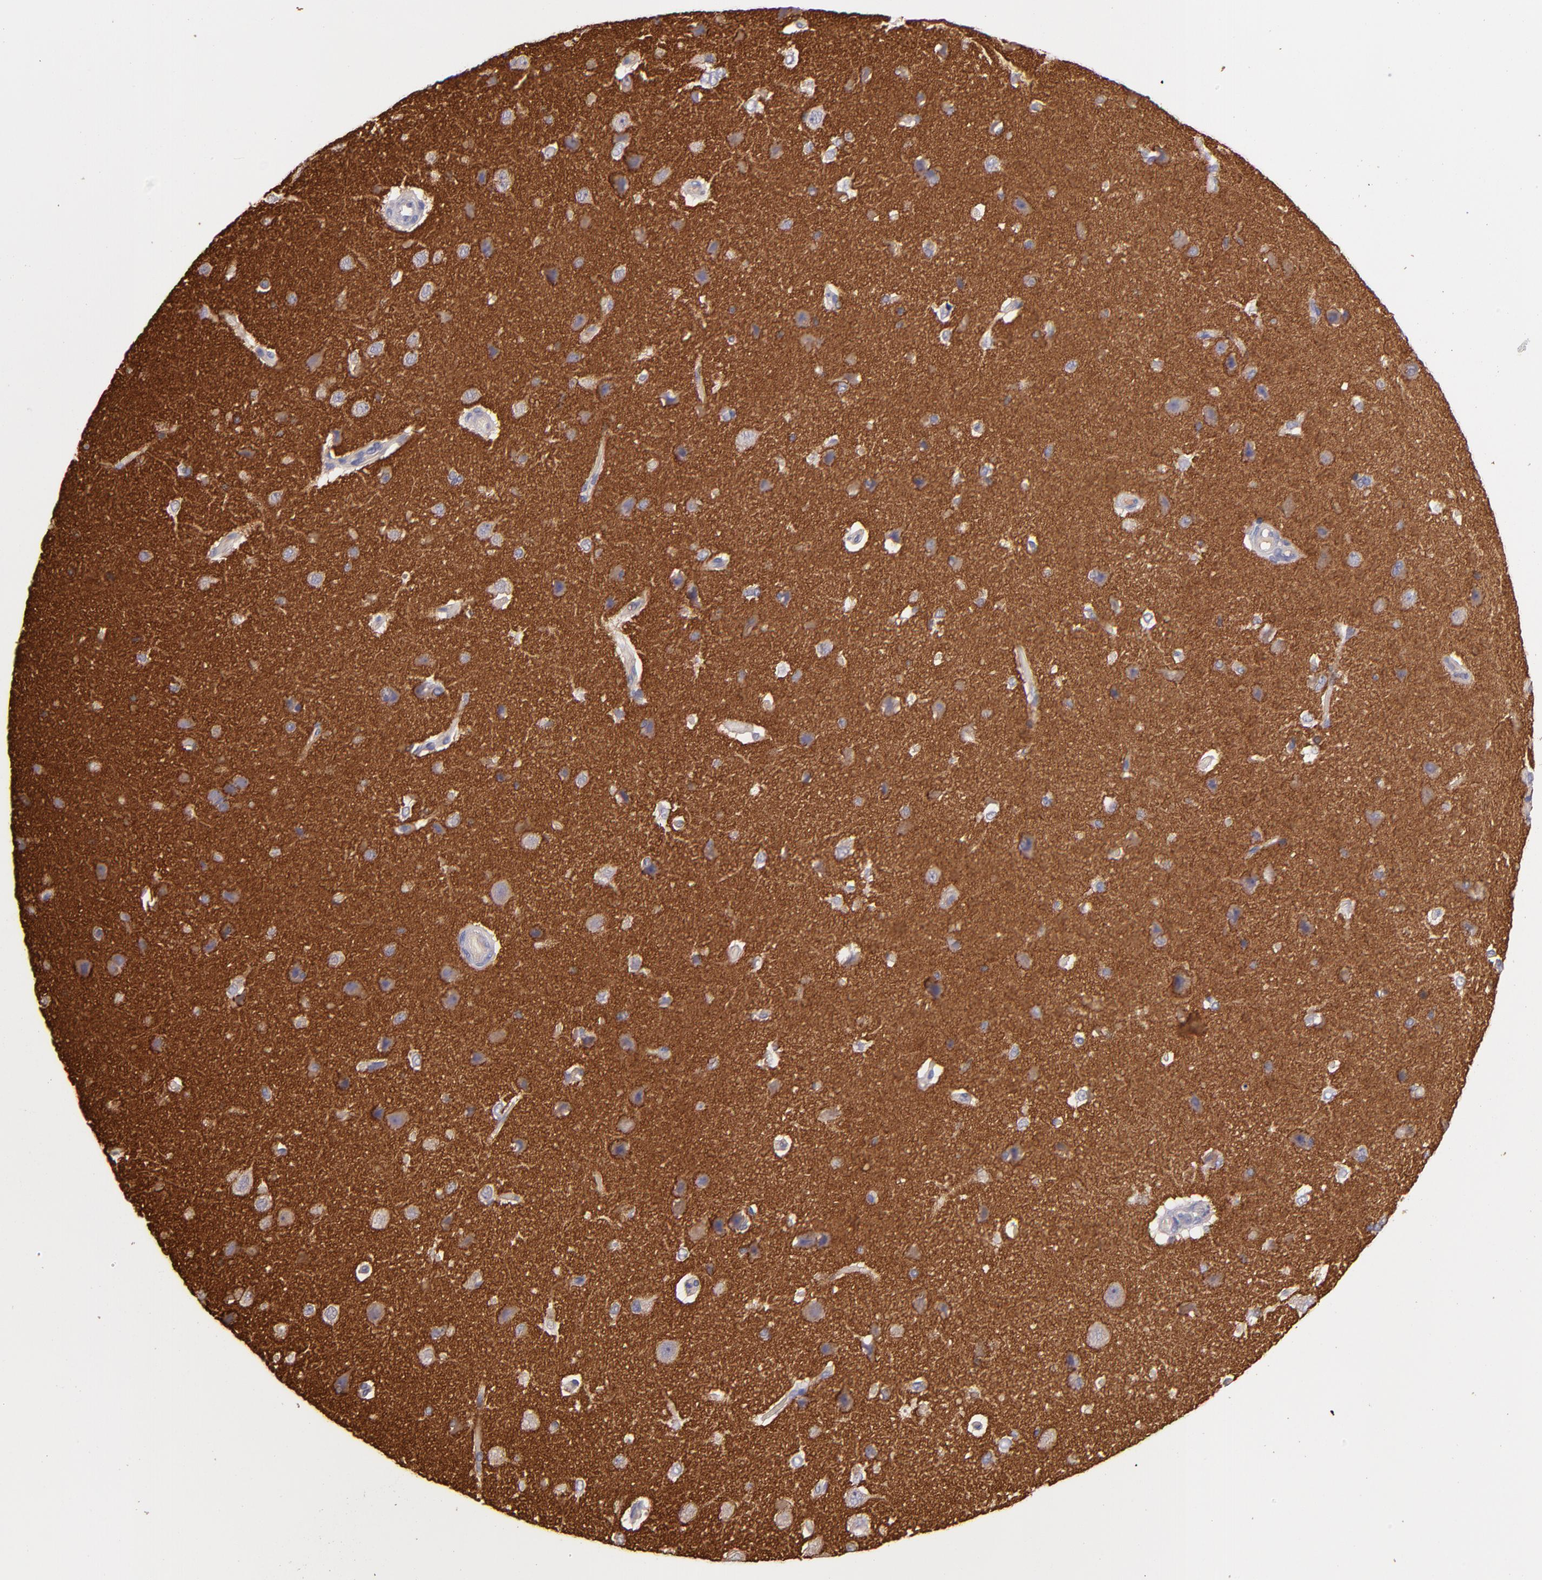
{"staining": {"intensity": "negative", "quantity": "none", "location": "none"}, "tissue": "cerebral cortex", "cell_type": "Endothelial cells", "image_type": "normal", "snomed": [{"axis": "morphology", "description": "Normal tissue, NOS"}, {"axis": "topography", "description": "Cerebral cortex"}], "caption": "DAB (3,3'-diaminobenzidine) immunohistochemical staining of normal cerebral cortex demonstrates no significant staining in endothelial cells.", "gene": "GNAZ", "patient": {"sex": "female", "age": 45}}